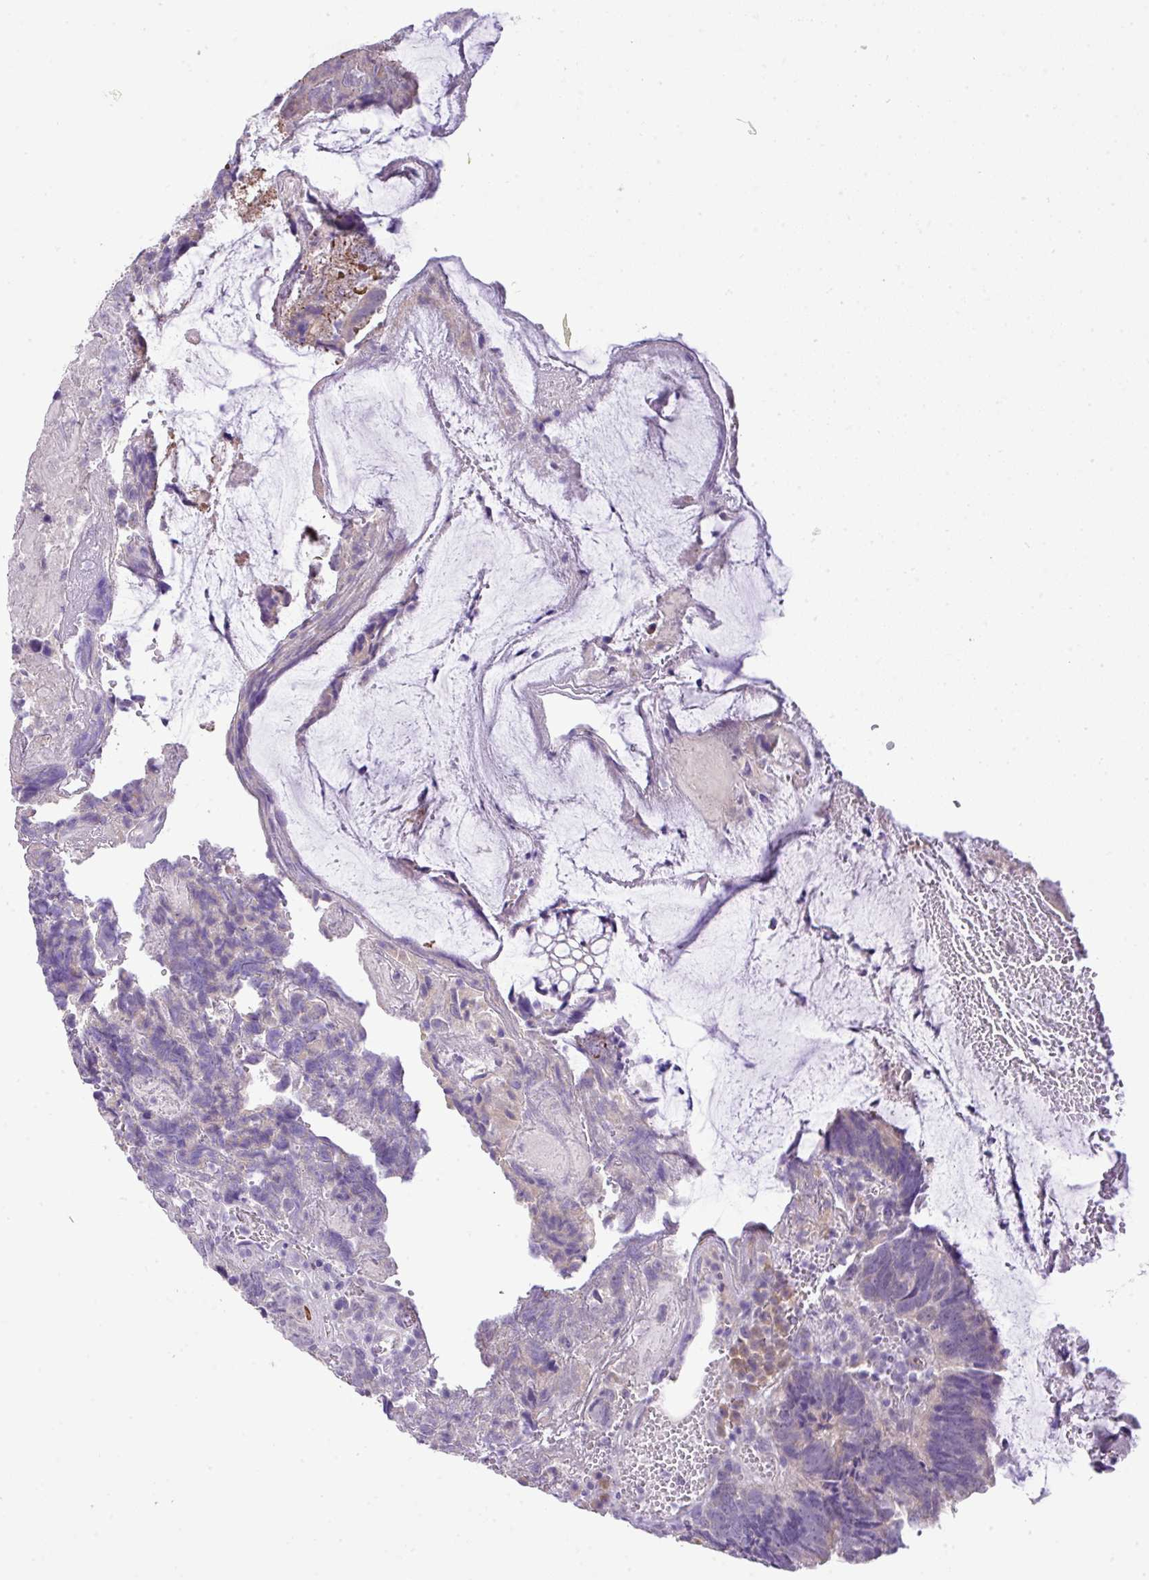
{"staining": {"intensity": "negative", "quantity": "none", "location": "none"}, "tissue": "colorectal cancer", "cell_type": "Tumor cells", "image_type": "cancer", "snomed": [{"axis": "morphology", "description": "Adenocarcinoma, NOS"}, {"axis": "topography", "description": "Colon"}], "caption": "The image reveals no staining of tumor cells in colorectal cancer (adenocarcinoma). (DAB (3,3'-diaminobenzidine) immunohistochemistry, high magnification).", "gene": "DIP2A", "patient": {"sex": "female", "age": 67}}